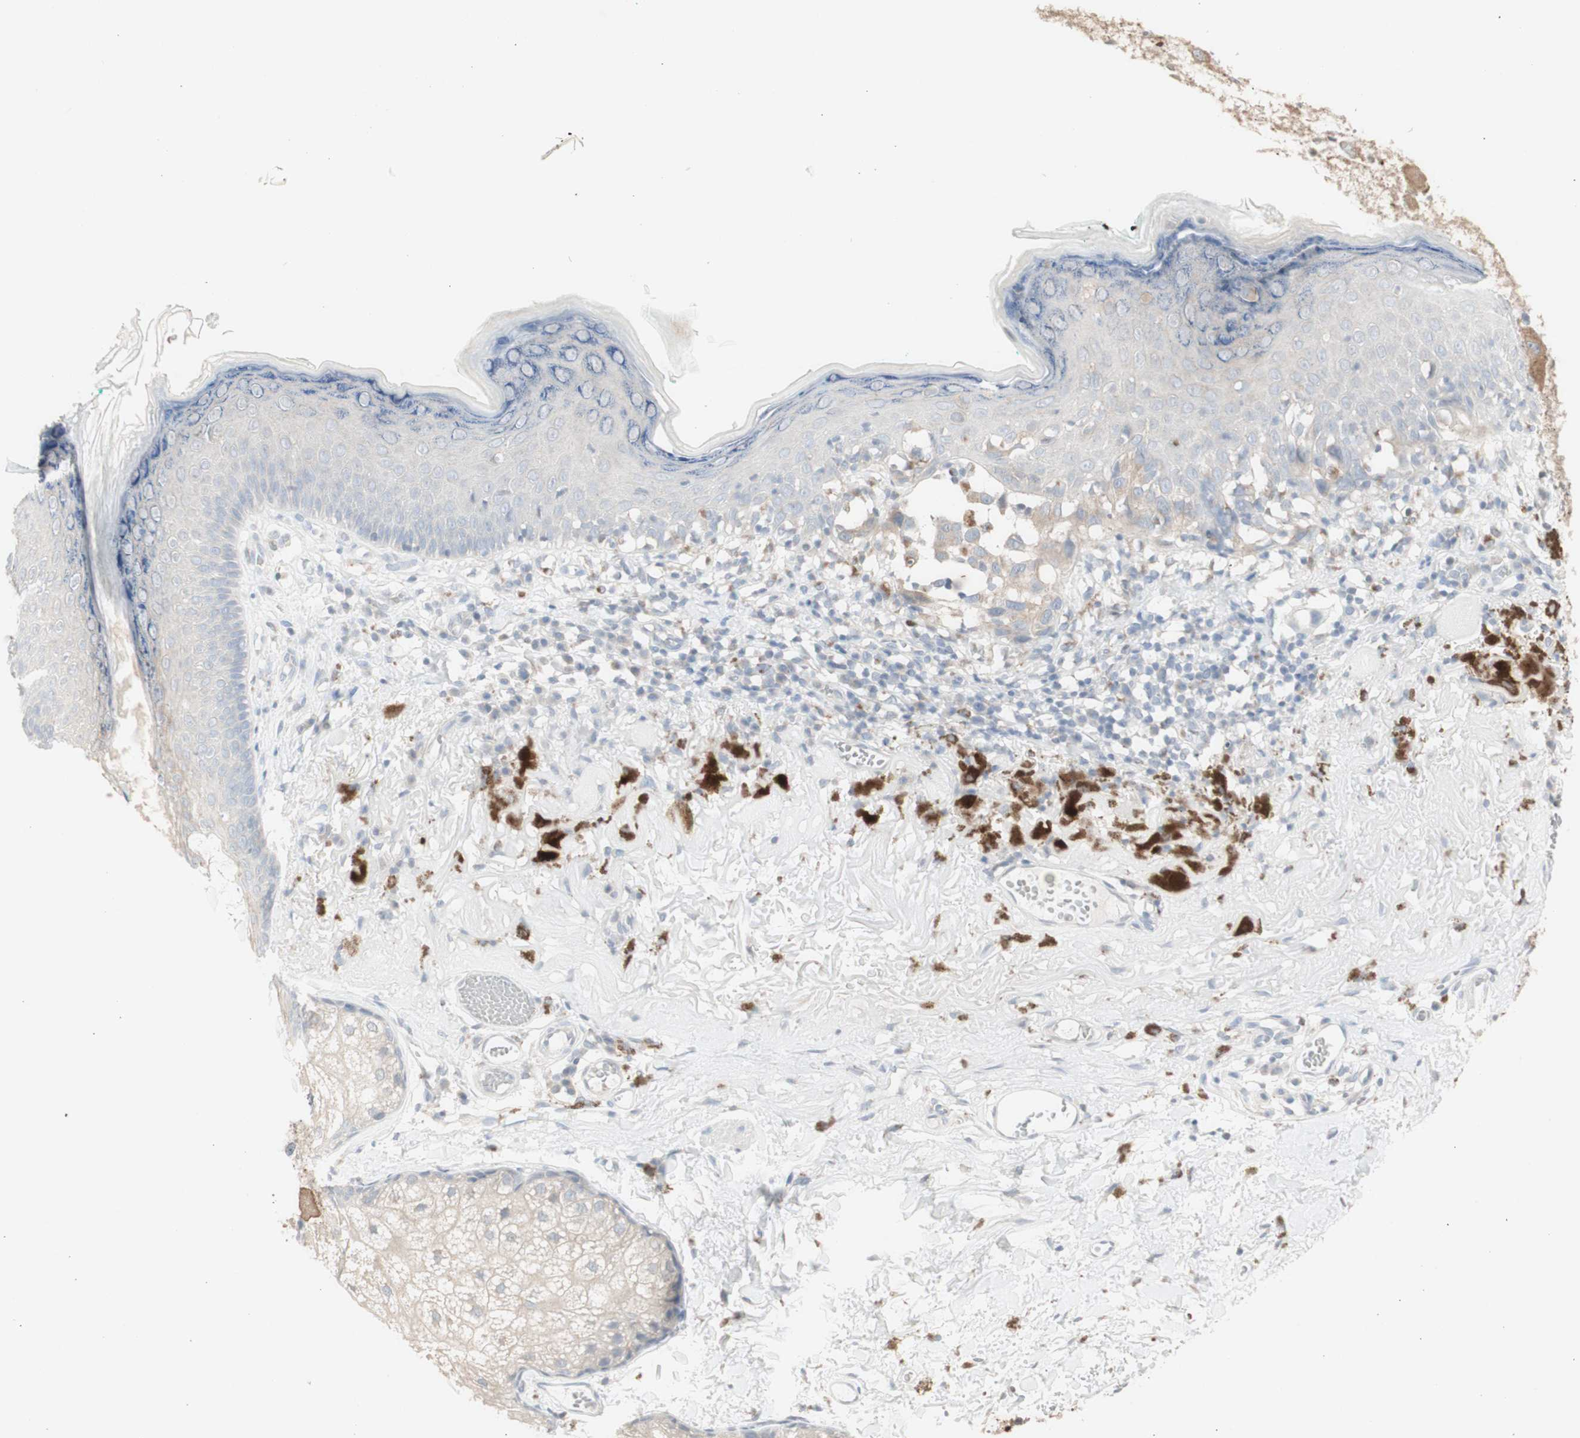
{"staining": {"intensity": "negative", "quantity": "none", "location": "none"}, "tissue": "melanoma", "cell_type": "Tumor cells", "image_type": "cancer", "snomed": [{"axis": "morphology", "description": "Malignant melanoma in situ"}, {"axis": "morphology", "description": "Malignant melanoma, NOS"}, {"axis": "topography", "description": "Skin"}], "caption": "There is no significant positivity in tumor cells of melanoma.", "gene": "ATP6V1B1", "patient": {"sex": "female", "age": 88}}